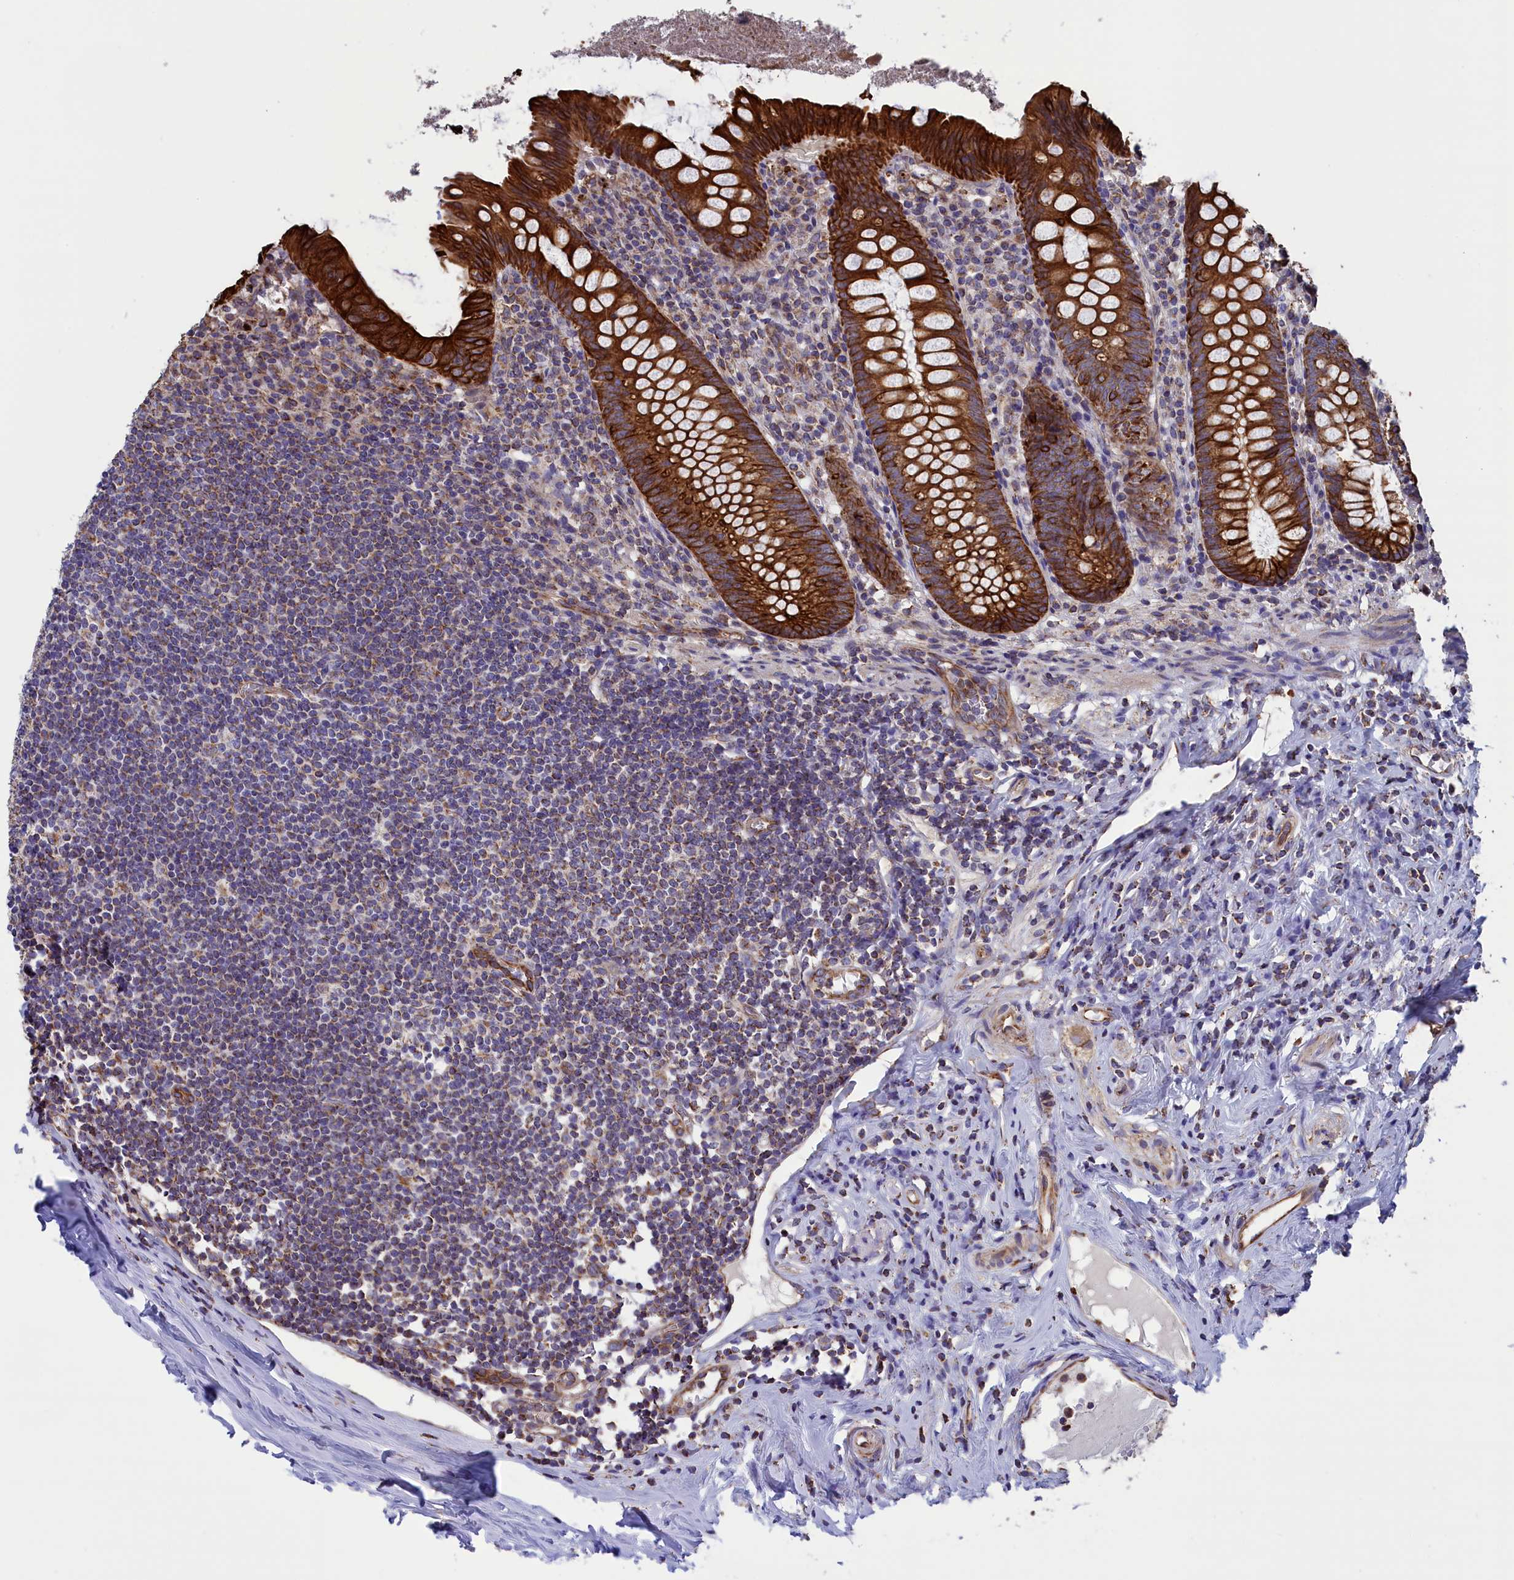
{"staining": {"intensity": "strong", "quantity": ">75%", "location": "cytoplasmic/membranous"}, "tissue": "appendix", "cell_type": "Glandular cells", "image_type": "normal", "snomed": [{"axis": "morphology", "description": "Normal tissue, NOS"}, {"axis": "topography", "description": "Appendix"}], "caption": "The image reveals staining of normal appendix, revealing strong cytoplasmic/membranous protein positivity (brown color) within glandular cells.", "gene": "GATB", "patient": {"sex": "female", "age": 51}}